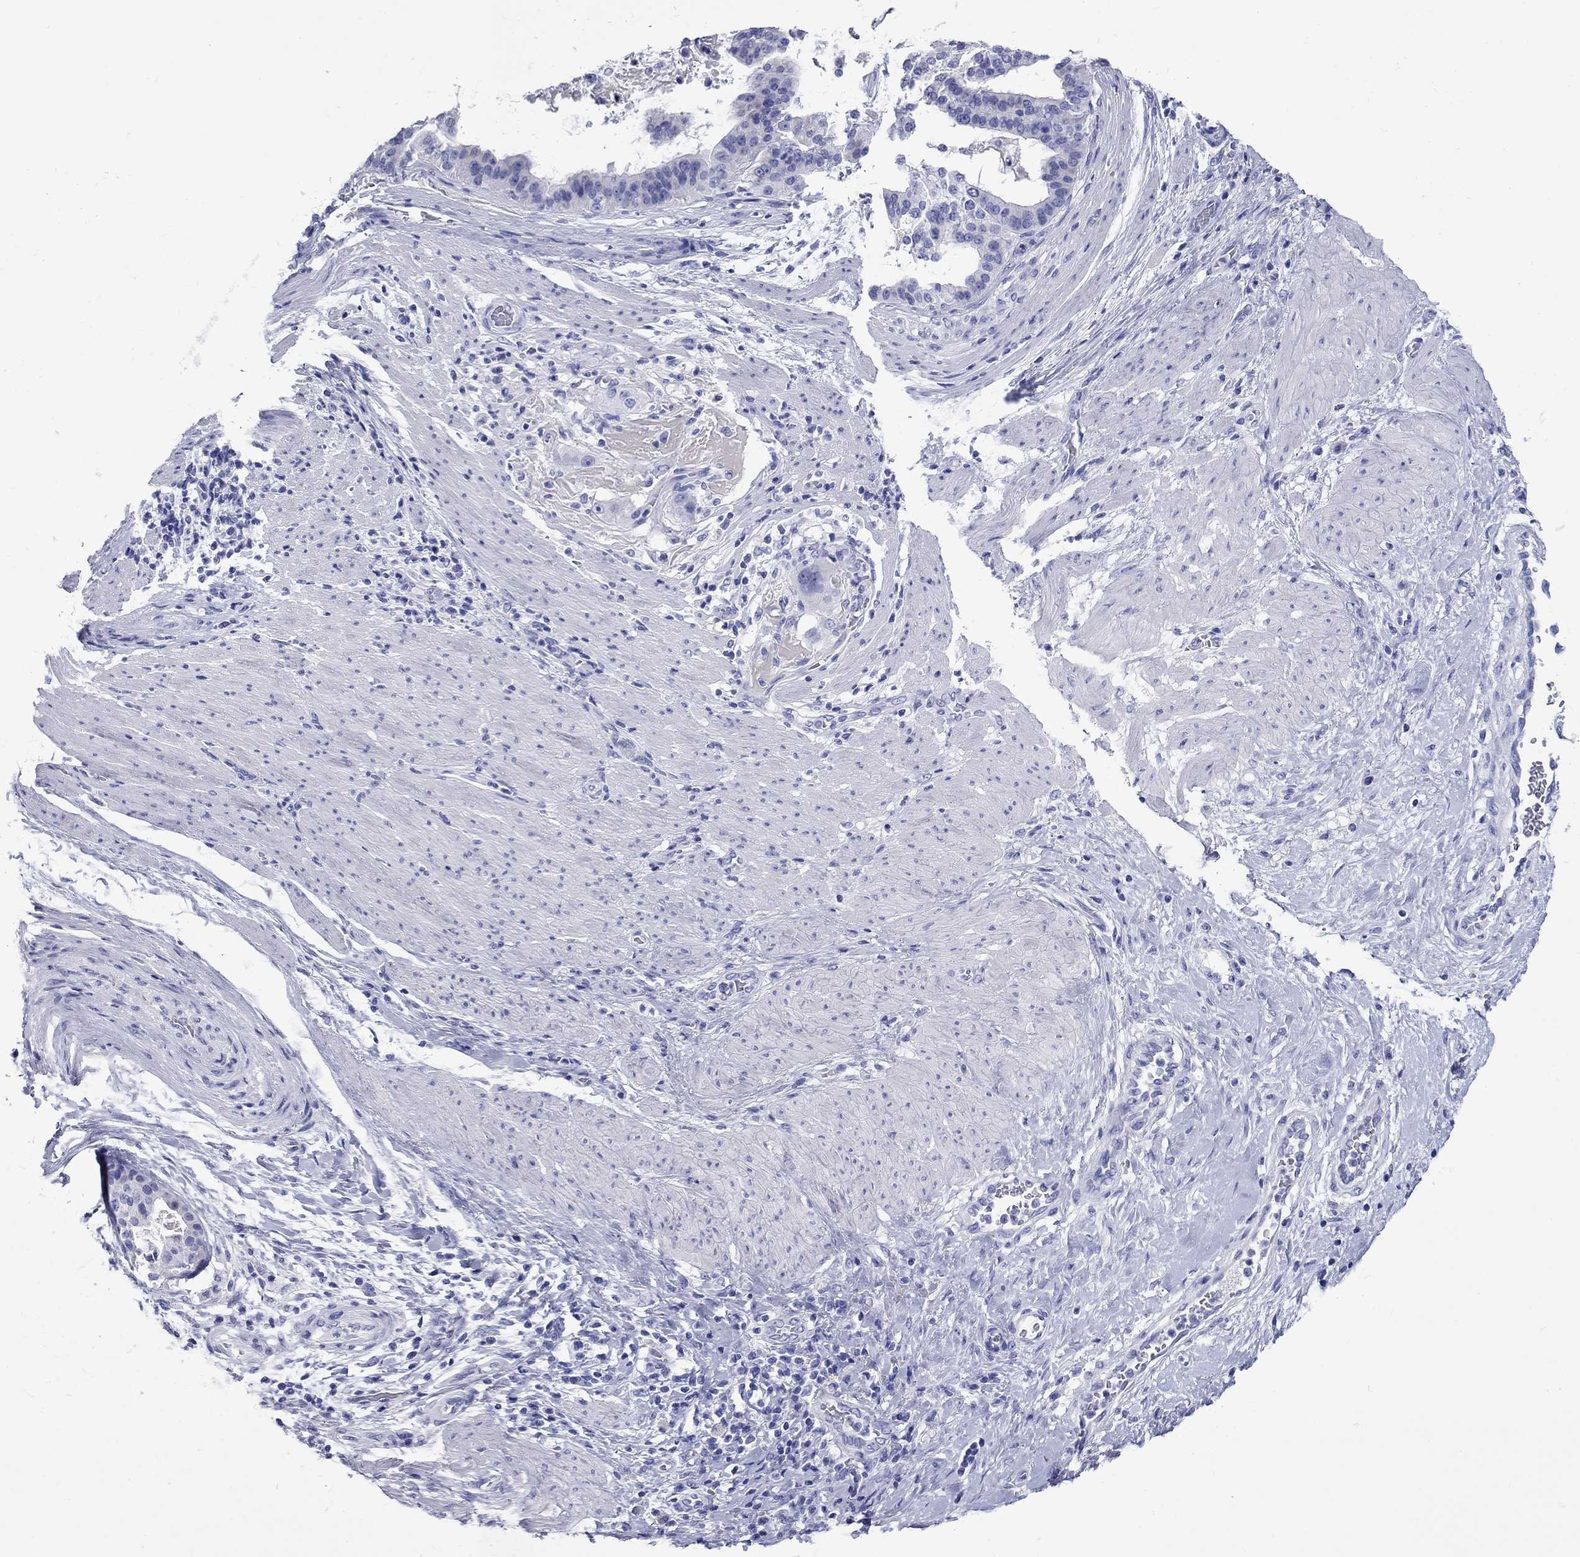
{"staining": {"intensity": "negative", "quantity": "none", "location": "none"}, "tissue": "stomach cancer", "cell_type": "Tumor cells", "image_type": "cancer", "snomed": [{"axis": "morphology", "description": "Adenocarcinoma, NOS"}, {"axis": "topography", "description": "Stomach"}], "caption": "Stomach cancer was stained to show a protein in brown. There is no significant staining in tumor cells. (DAB immunohistochemistry with hematoxylin counter stain).", "gene": "GIP", "patient": {"sex": "male", "age": 48}}